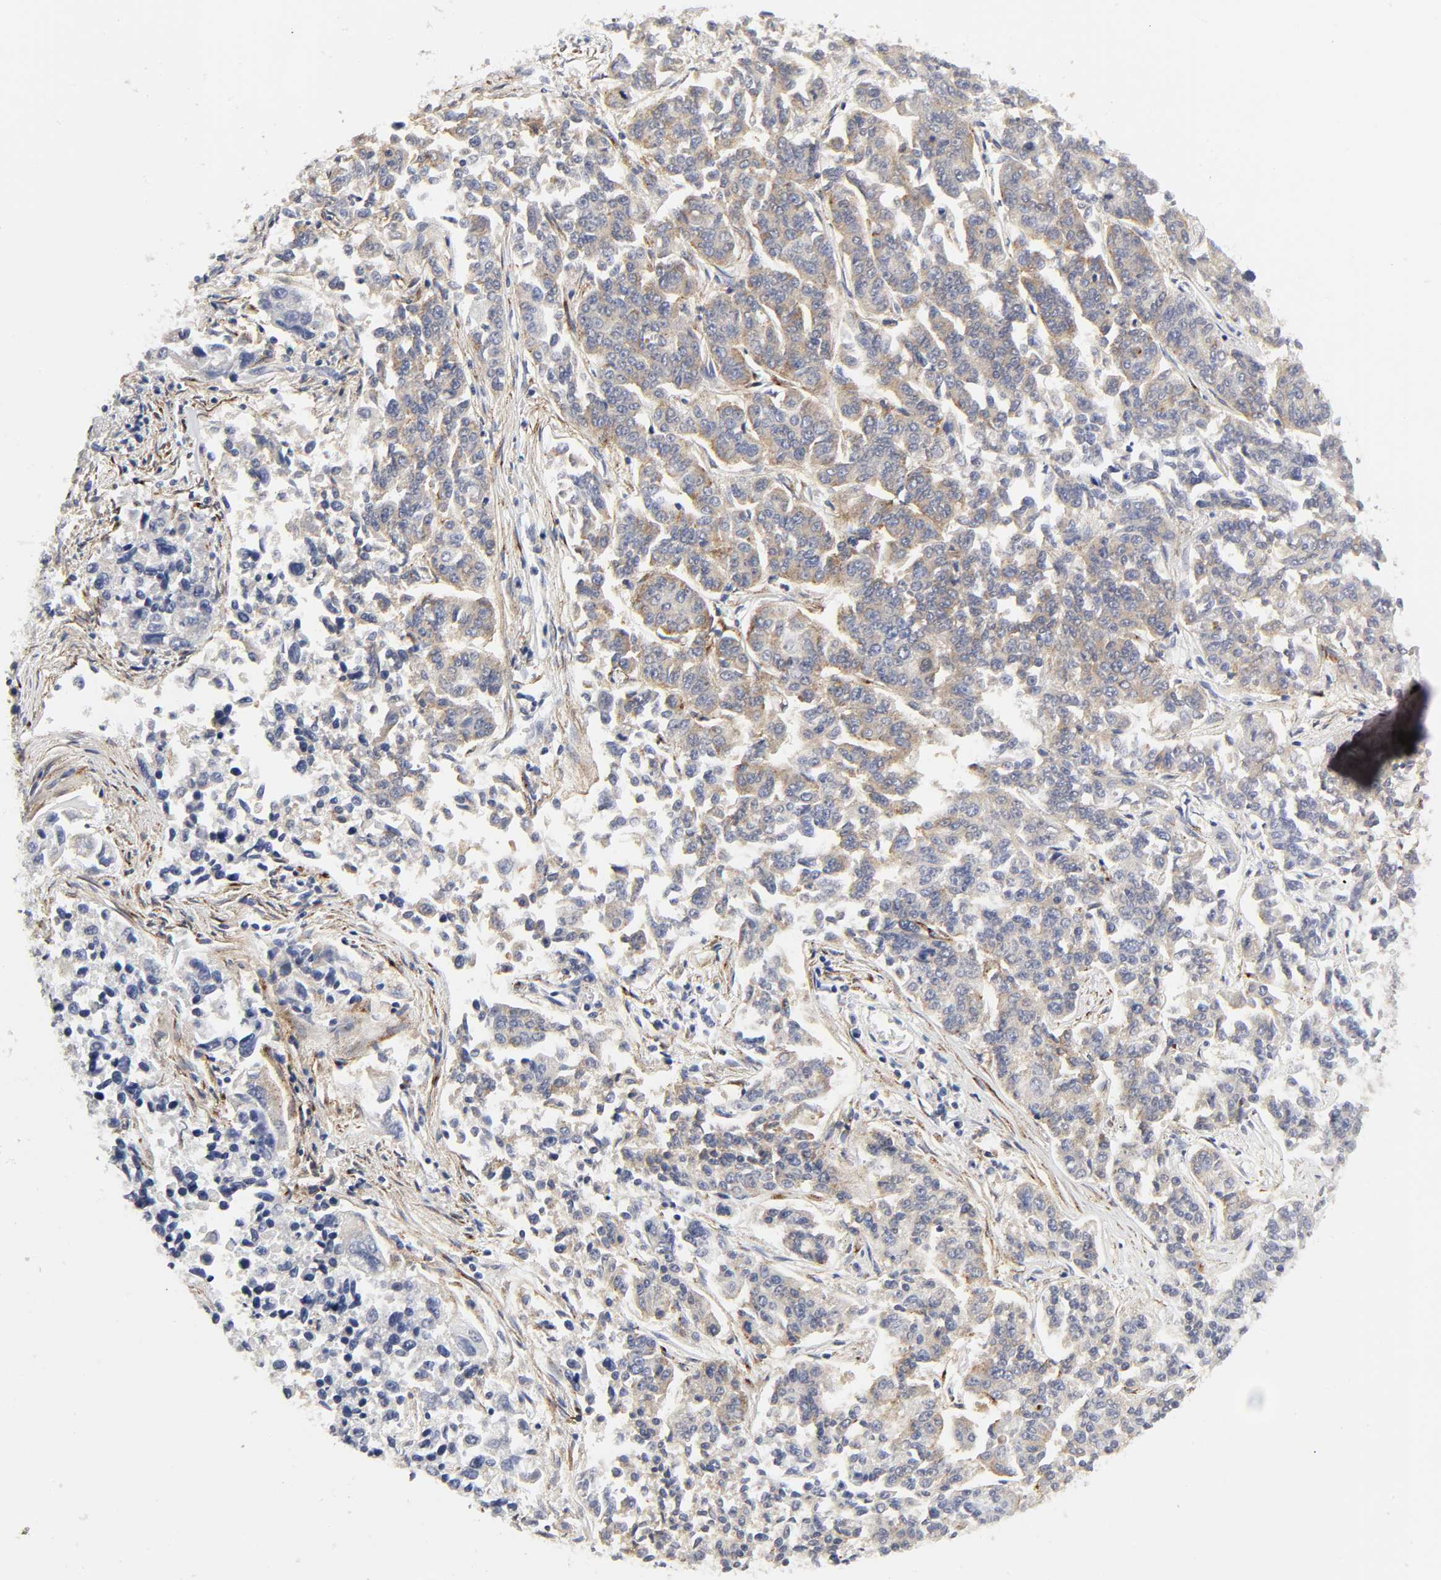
{"staining": {"intensity": "moderate", "quantity": "25%-75%", "location": "cytoplasmic/membranous"}, "tissue": "lung cancer", "cell_type": "Tumor cells", "image_type": "cancer", "snomed": [{"axis": "morphology", "description": "Adenocarcinoma, NOS"}, {"axis": "topography", "description": "Lung"}], "caption": "Immunohistochemistry (DAB) staining of lung cancer (adenocarcinoma) demonstrates moderate cytoplasmic/membranous protein staining in about 25%-75% of tumor cells.", "gene": "LRP1", "patient": {"sex": "male", "age": 84}}